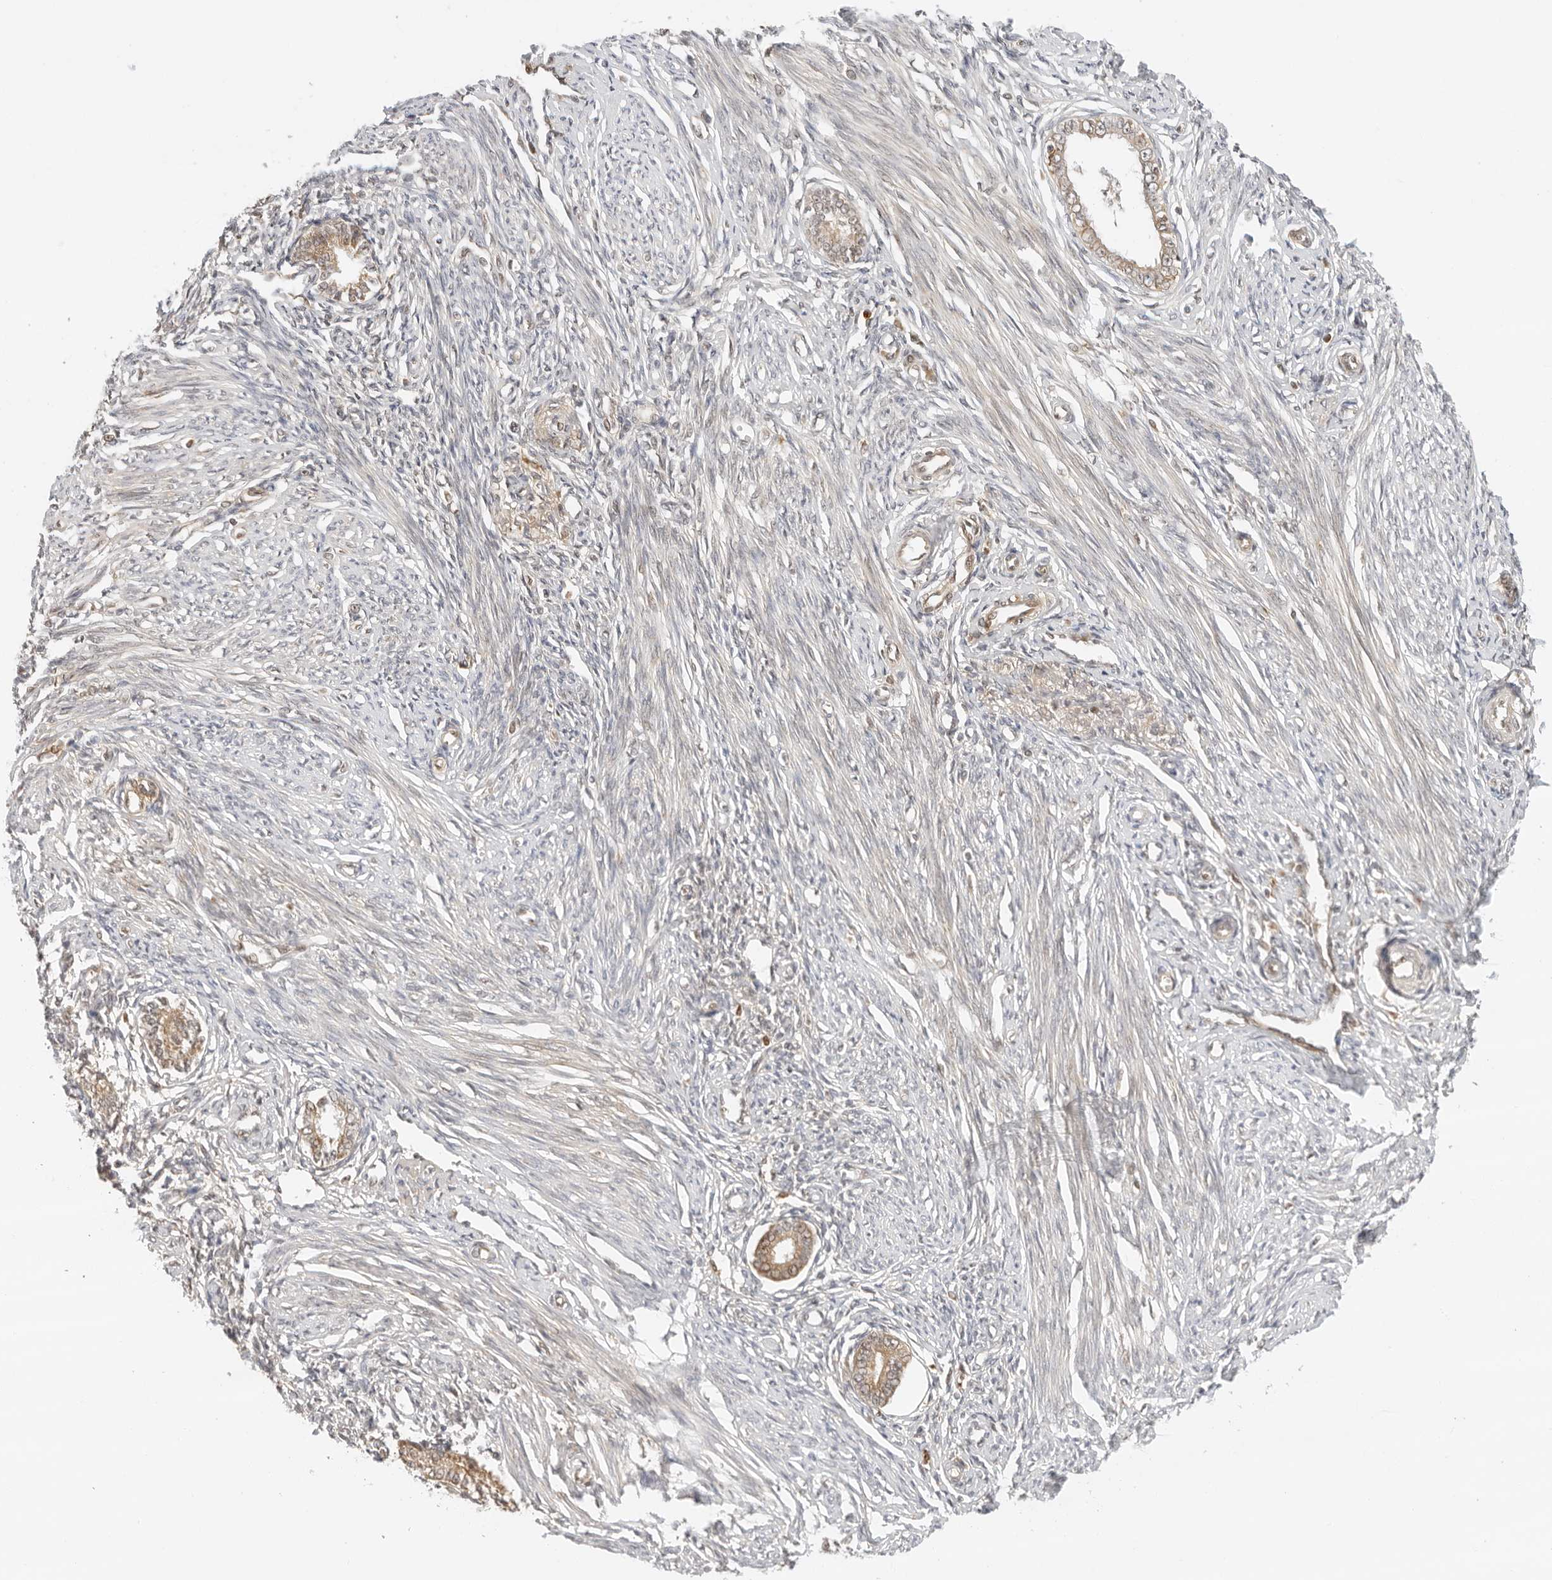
{"staining": {"intensity": "moderate", "quantity": "<25%", "location": "cytoplasmic/membranous"}, "tissue": "endometrium", "cell_type": "Cells in endometrial stroma", "image_type": "normal", "snomed": [{"axis": "morphology", "description": "Normal tissue, NOS"}, {"axis": "topography", "description": "Endometrium"}], "caption": "DAB immunohistochemical staining of unremarkable human endometrium shows moderate cytoplasmic/membranous protein expression in about <25% of cells in endometrial stroma. Using DAB (brown) and hematoxylin (blue) stains, captured at high magnification using brightfield microscopy.", "gene": "RC3H1", "patient": {"sex": "female", "age": 56}}